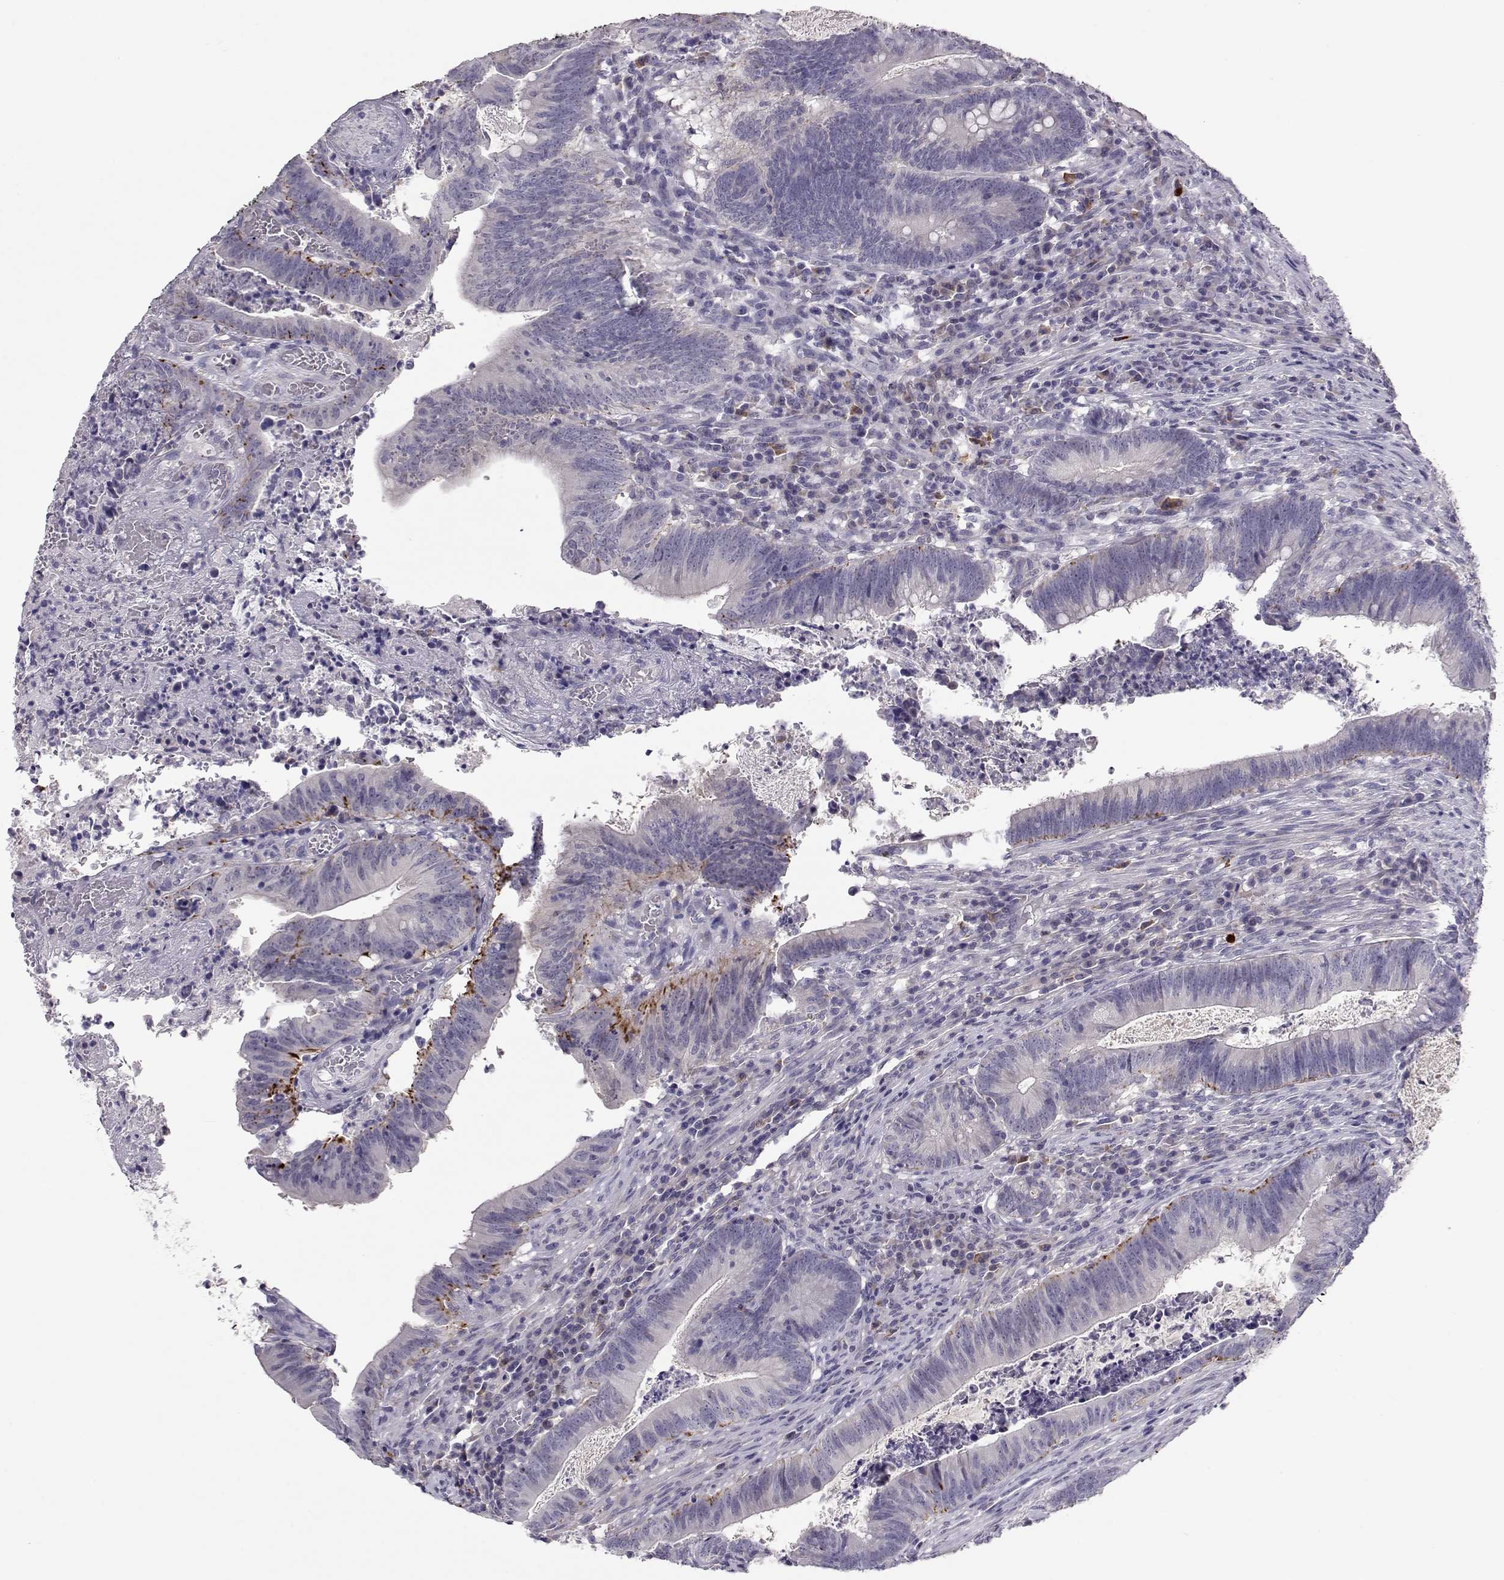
{"staining": {"intensity": "strong", "quantity": "<25%", "location": "cytoplasmic/membranous"}, "tissue": "colorectal cancer", "cell_type": "Tumor cells", "image_type": "cancer", "snomed": [{"axis": "morphology", "description": "Adenocarcinoma, NOS"}, {"axis": "topography", "description": "Colon"}], "caption": "Adenocarcinoma (colorectal) stained with a protein marker exhibits strong staining in tumor cells.", "gene": "NPVF", "patient": {"sex": "female", "age": 70}}